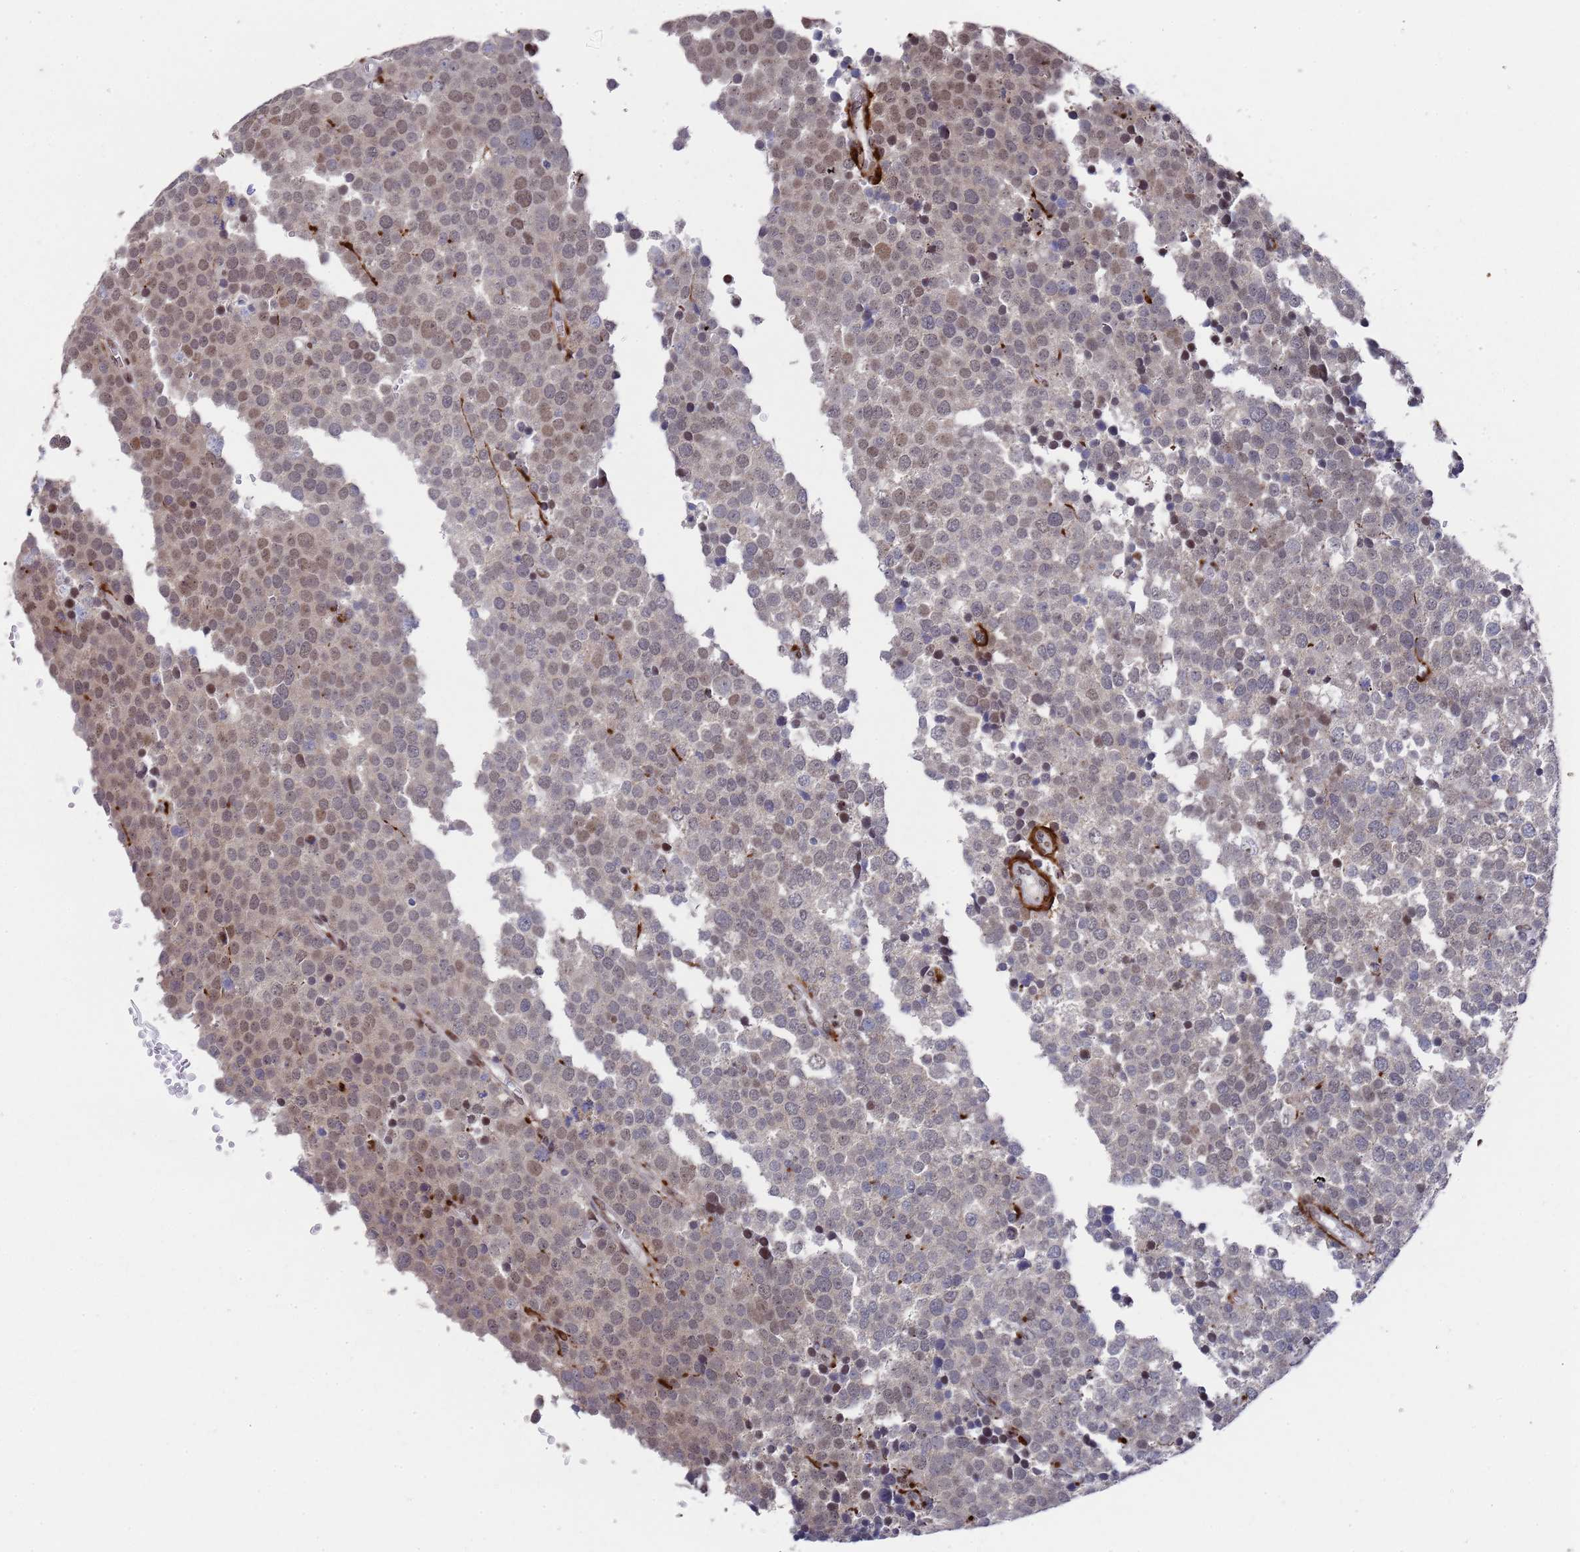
{"staining": {"intensity": "moderate", "quantity": "25%-75%", "location": "nuclear"}, "tissue": "testis cancer", "cell_type": "Tumor cells", "image_type": "cancer", "snomed": [{"axis": "morphology", "description": "Seminoma, NOS"}, {"axis": "topography", "description": "Testis"}], "caption": "High-magnification brightfield microscopy of testis seminoma stained with DAB (3,3'-diaminobenzidine) (brown) and counterstained with hematoxylin (blue). tumor cells exhibit moderate nuclear staining is present in about25%-75% of cells.", "gene": "COPS6", "patient": {"sex": "male", "age": 71}}